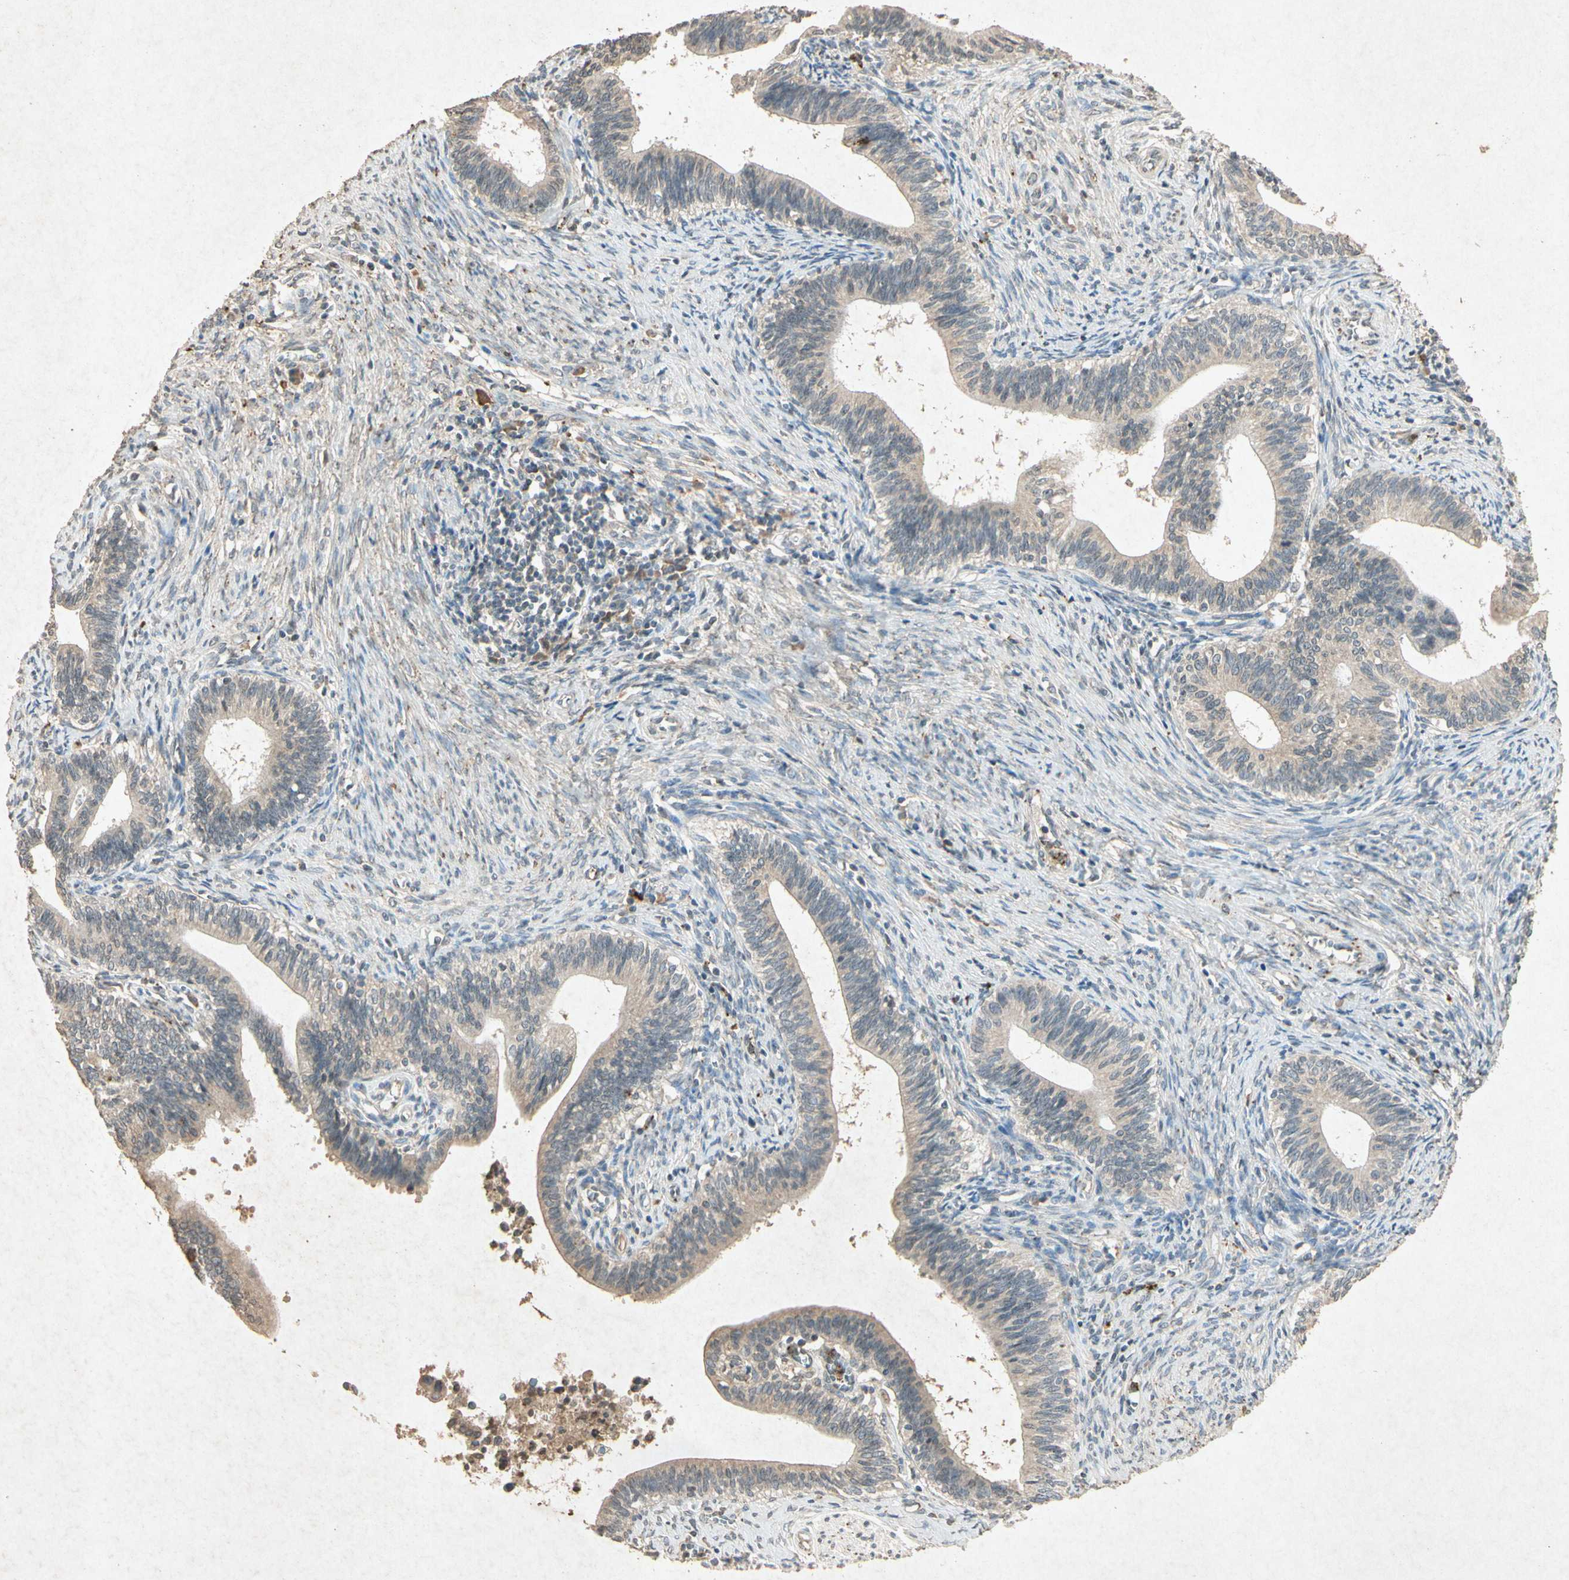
{"staining": {"intensity": "weak", "quantity": ">75%", "location": "cytoplasmic/membranous"}, "tissue": "cervical cancer", "cell_type": "Tumor cells", "image_type": "cancer", "snomed": [{"axis": "morphology", "description": "Adenocarcinoma, NOS"}, {"axis": "topography", "description": "Cervix"}], "caption": "Human cervical adenocarcinoma stained with a brown dye displays weak cytoplasmic/membranous positive positivity in approximately >75% of tumor cells.", "gene": "MSRB1", "patient": {"sex": "female", "age": 44}}